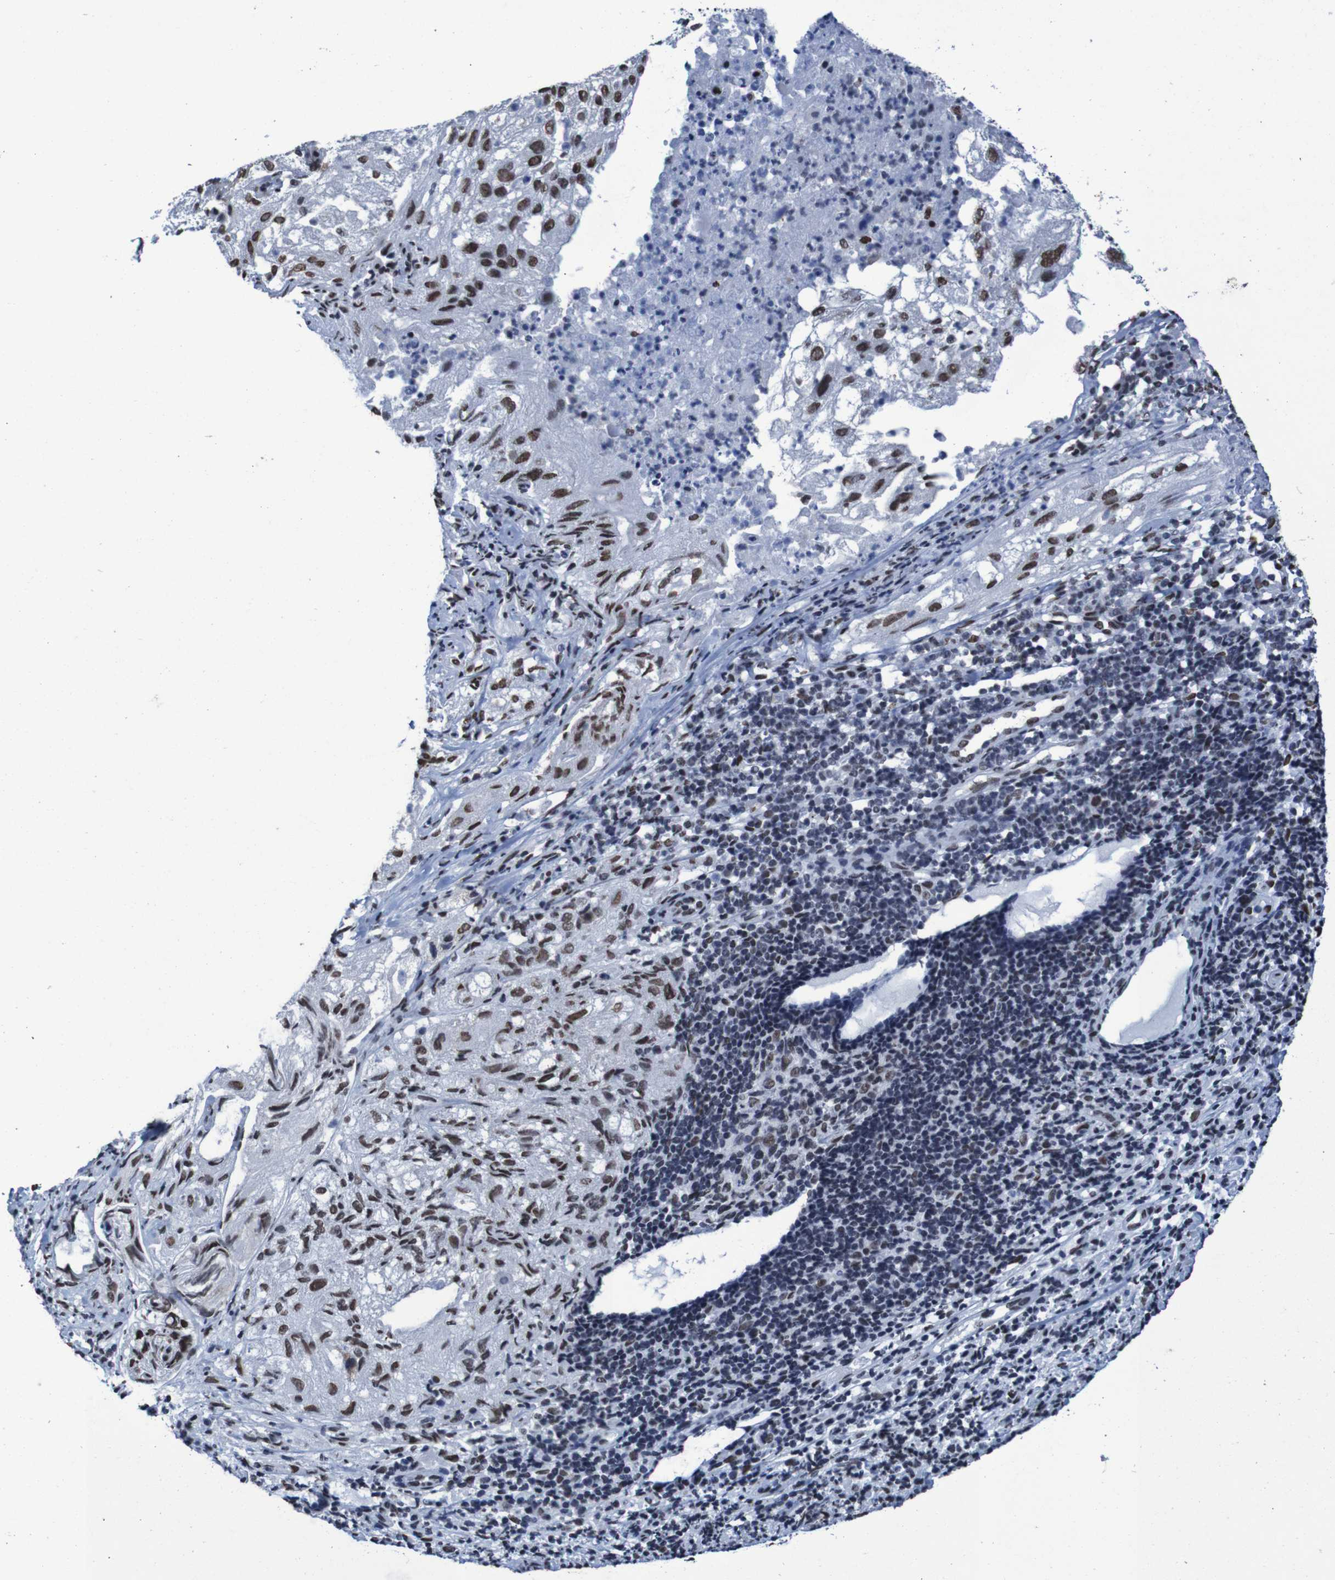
{"staining": {"intensity": "strong", "quantity": ">75%", "location": "nuclear"}, "tissue": "lung cancer", "cell_type": "Tumor cells", "image_type": "cancer", "snomed": [{"axis": "morphology", "description": "Inflammation, NOS"}, {"axis": "morphology", "description": "Squamous cell carcinoma, NOS"}, {"axis": "topography", "description": "Lymph node"}, {"axis": "topography", "description": "Soft tissue"}, {"axis": "topography", "description": "Lung"}], "caption": "Protein expression analysis of human lung cancer reveals strong nuclear positivity in approximately >75% of tumor cells.", "gene": "HNRNPR", "patient": {"sex": "male", "age": 66}}